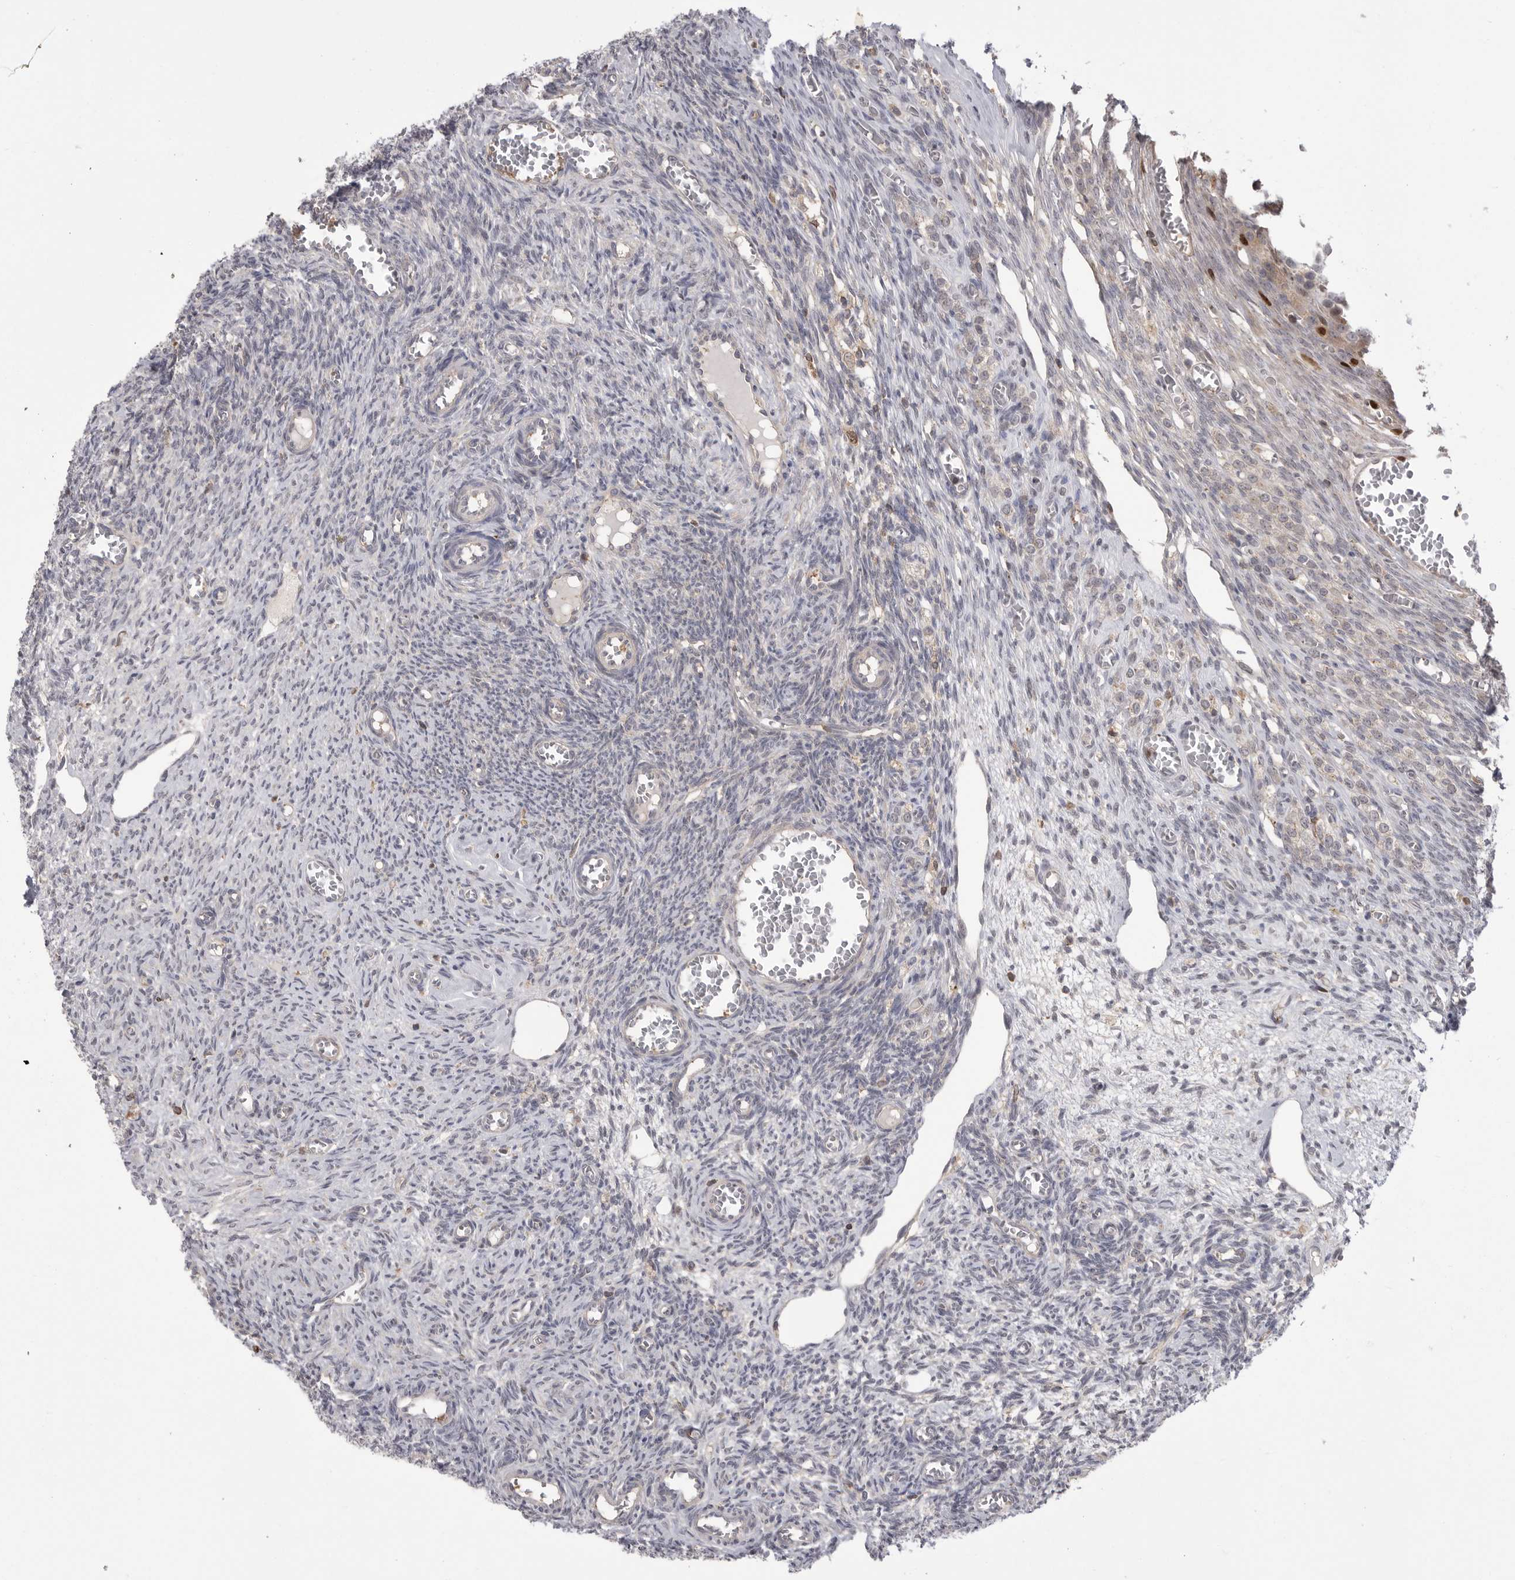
{"staining": {"intensity": "negative", "quantity": "none", "location": "none"}, "tissue": "ovary", "cell_type": "Ovarian stroma cells", "image_type": "normal", "snomed": [{"axis": "morphology", "description": "Normal tissue, NOS"}, {"axis": "topography", "description": "Ovary"}], "caption": "There is no significant expression in ovarian stroma cells of ovary. (Brightfield microscopy of DAB (3,3'-diaminobenzidine) IHC at high magnification).", "gene": "TOP2A", "patient": {"sex": "female", "age": 27}}